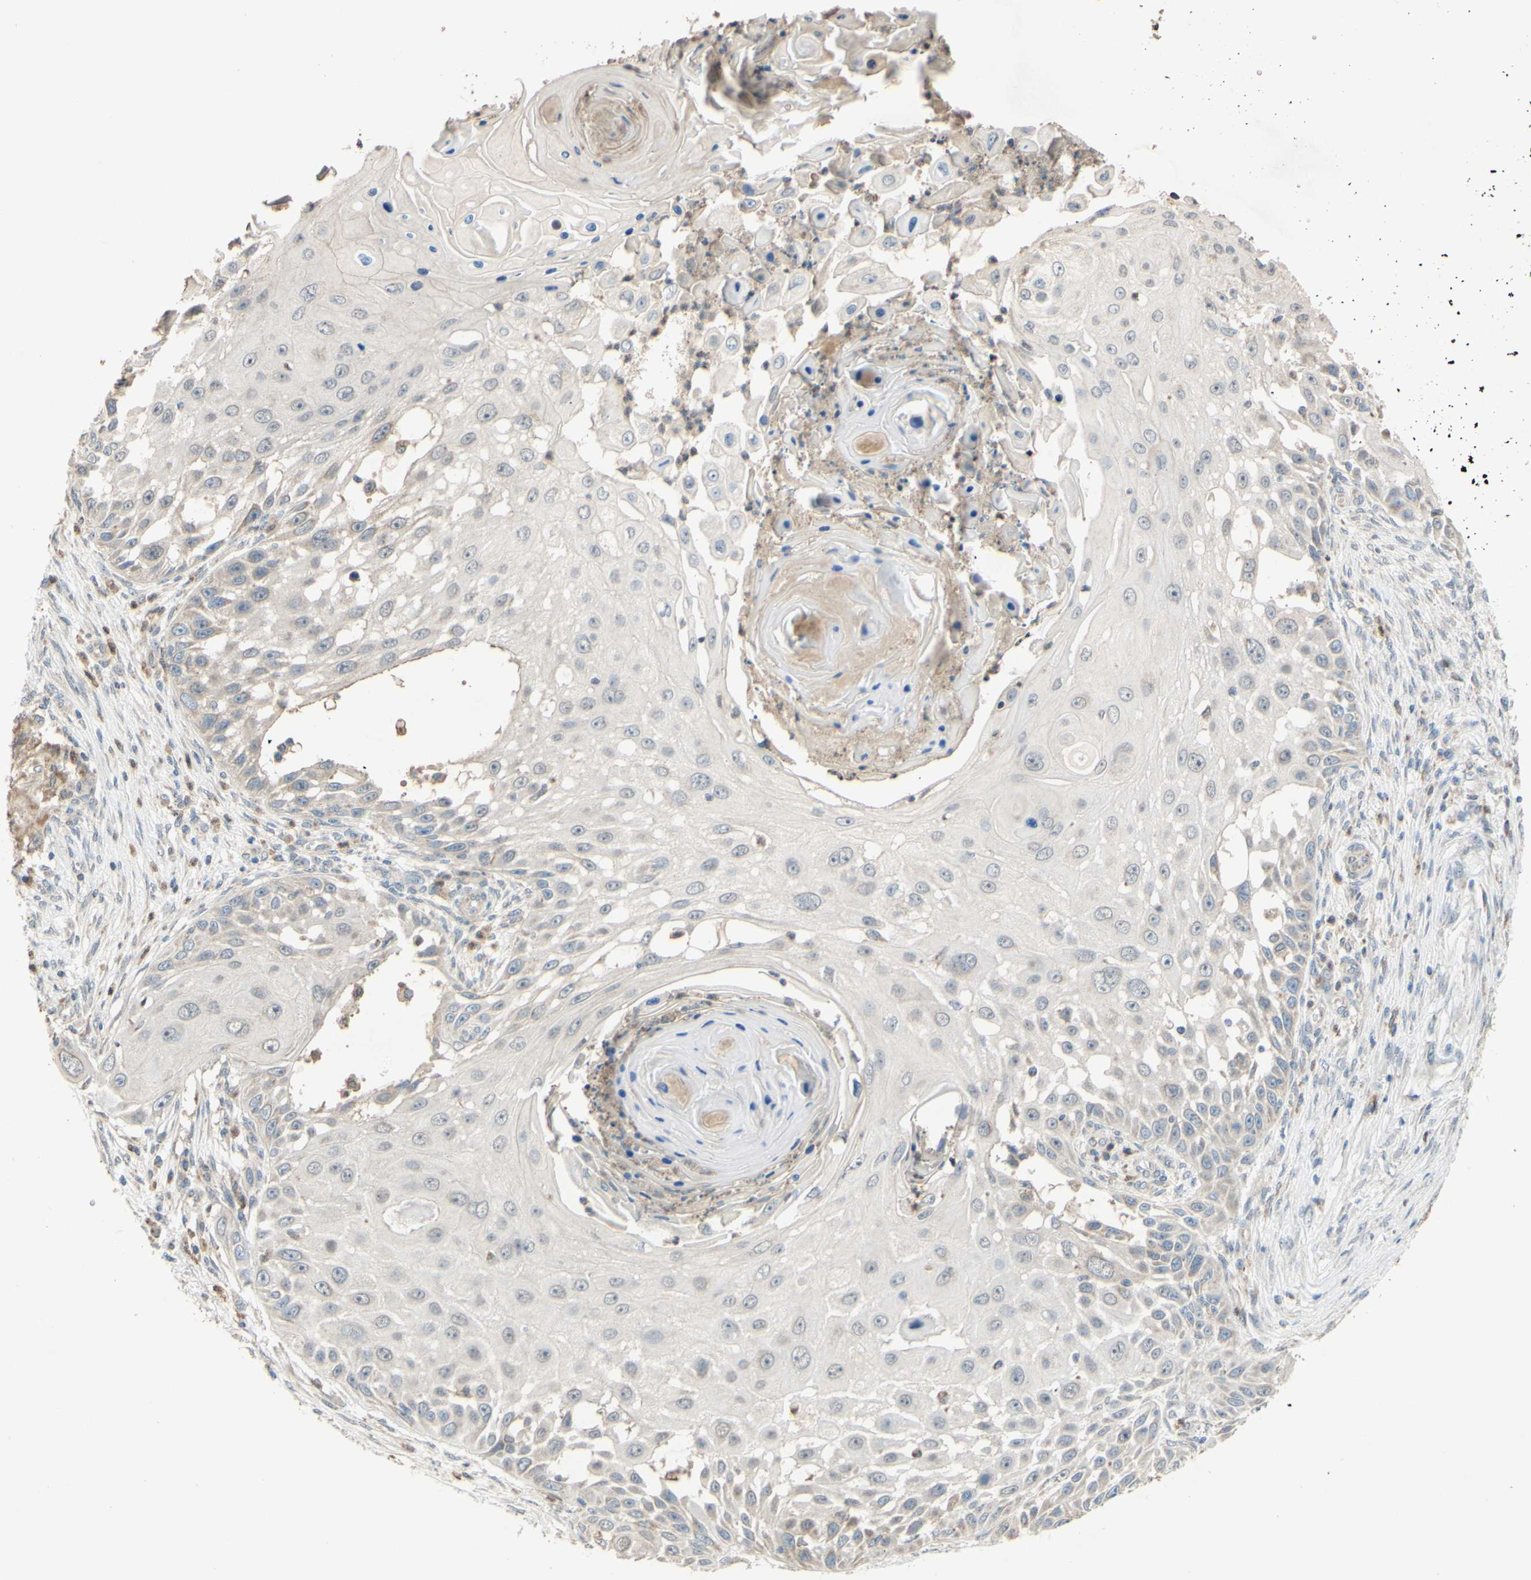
{"staining": {"intensity": "weak", "quantity": "25%-75%", "location": "cytoplasmic/membranous"}, "tissue": "skin cancer", "cell_type": "Tumor cells", "image_type": "cancer", "snomed": [{"axis": "morphology", "description": "Squamous cell carcinoma, NOS"}, {"axis": "topography", "description": "Skin"}], "caption": "Protein staining by IHC displays weak cytoplasmic/membranous positivity in about 25%-75% of tumor cells in skin cancer (squamous cell carcinoma).", "gene": "GATA1", "patient": {"sex": "female", "age": 44}}